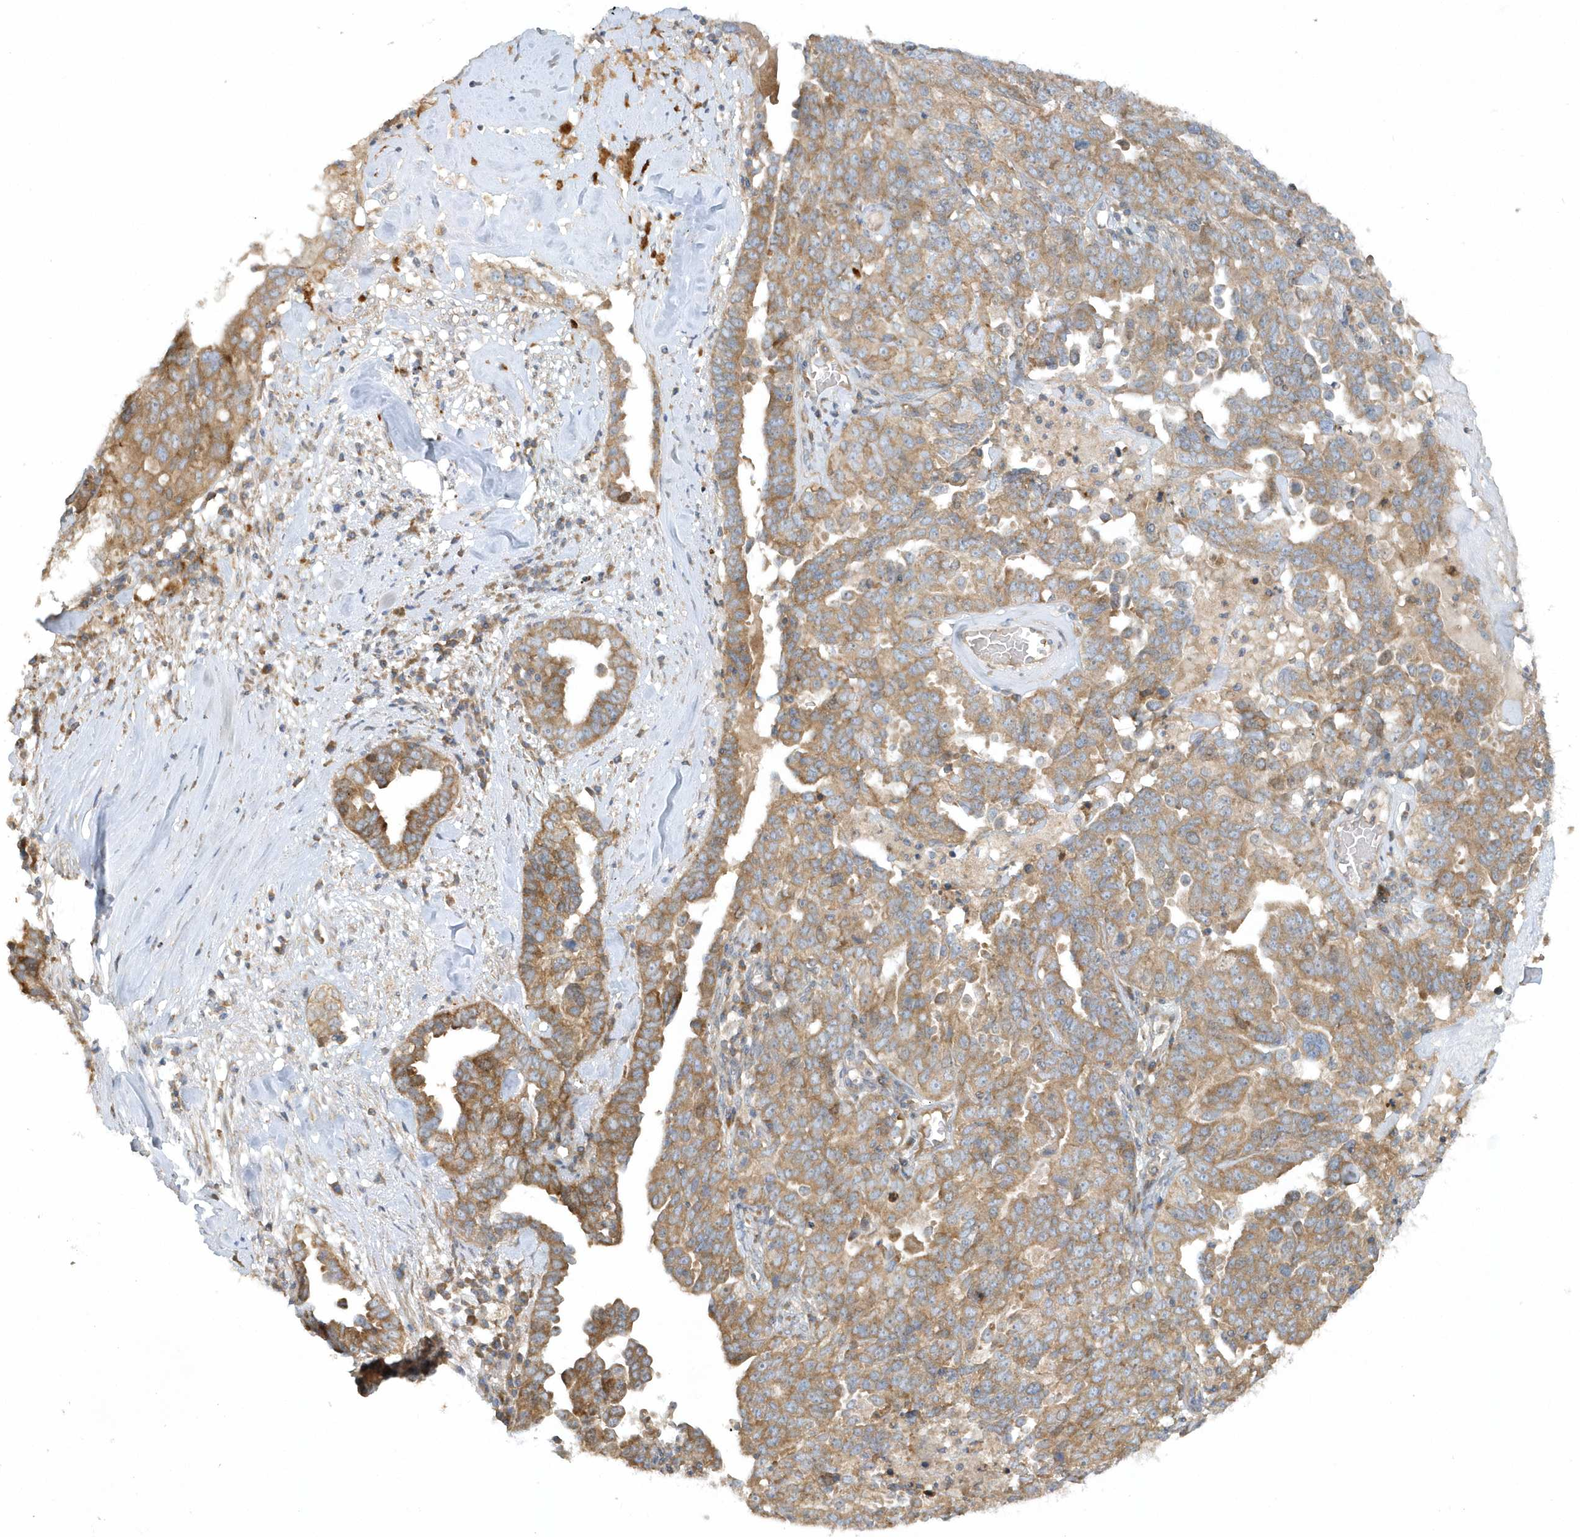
{"staining": {"intensity": "moderate", "quantity": ">75%", "location": "cytoplasmic/membranous"}, "tissue": "ovarian cancer", "cell_type": "Tumor cells", "image_type": "cancer", "snomed": [{"axis": "morphology", "description": "Carcinoma, endometroid"}, {"axis": "topography", "description": "Ovary"}], "caption": "There is medium levels of moderate cytoplasmic/membranous positivity in tumor cells of ovarian cancer (endometroid carcinoma), as demonstrated by immunohistochemical staining (brown color).", "gene": "CNOT10", "patient": {"sex": "female", "age": 62}}